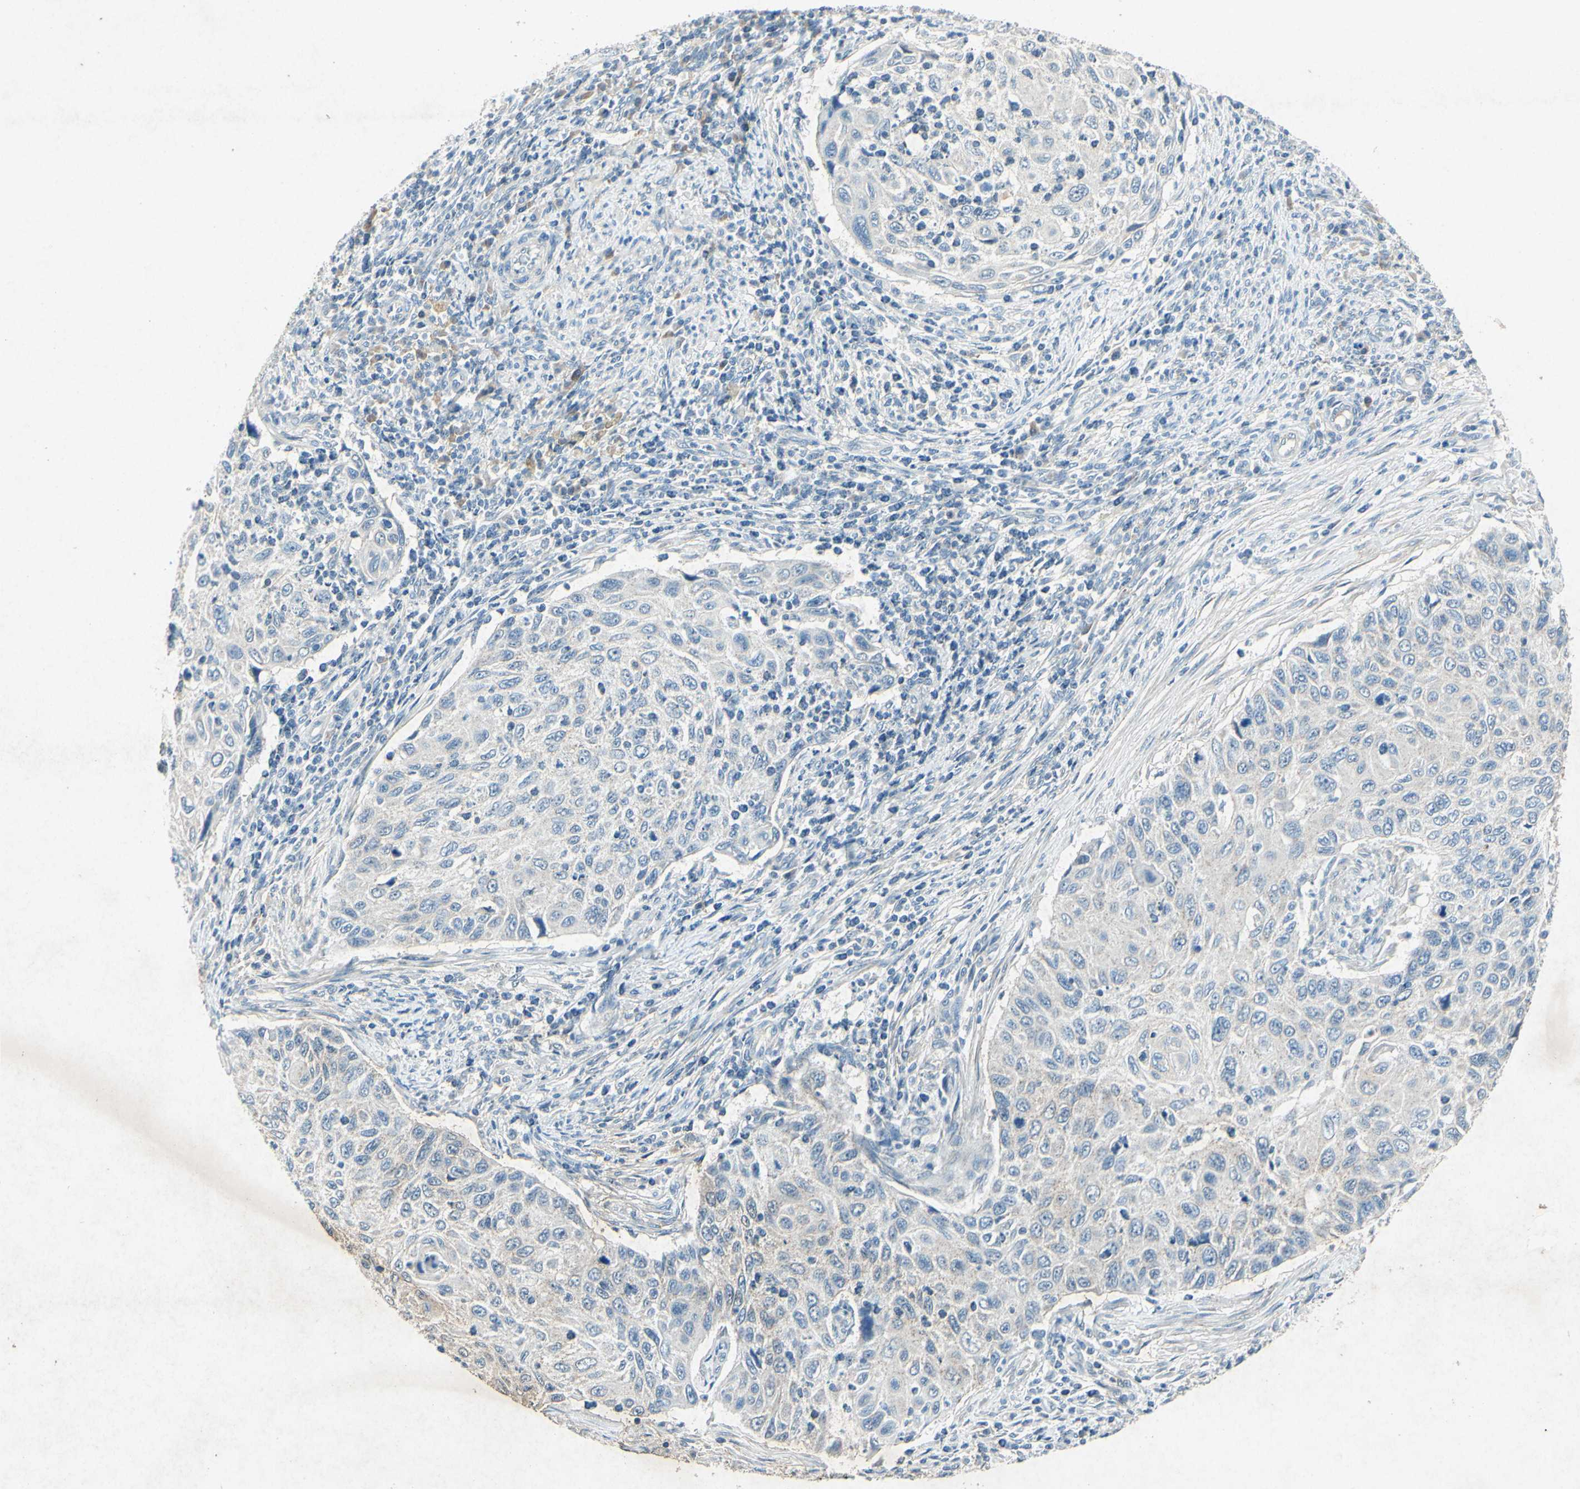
{"staining": {"intensity": "negative", "quantity": "none", "location": "none"}, "tissue": "cervical cancer", "cell_type": "Tumor cells", "image_type": "cancer", "snomed": [{"axis": "morphology", "description": "Squamous cell carcinoma, NOS"}, {"axis": "topography", "description": "Cervix"}], "caption": "An IHC image of squamous cell carcinoma (cervical) is shown. There is no staining in tumor cells of squamous cell carcinoma (cervical). The staining is performed using DAB brown chromogen with nuclei counter-stained in using hematoxylin.", "gene": "SNAP91", "patient": {"sex": "female", "age": 70}}